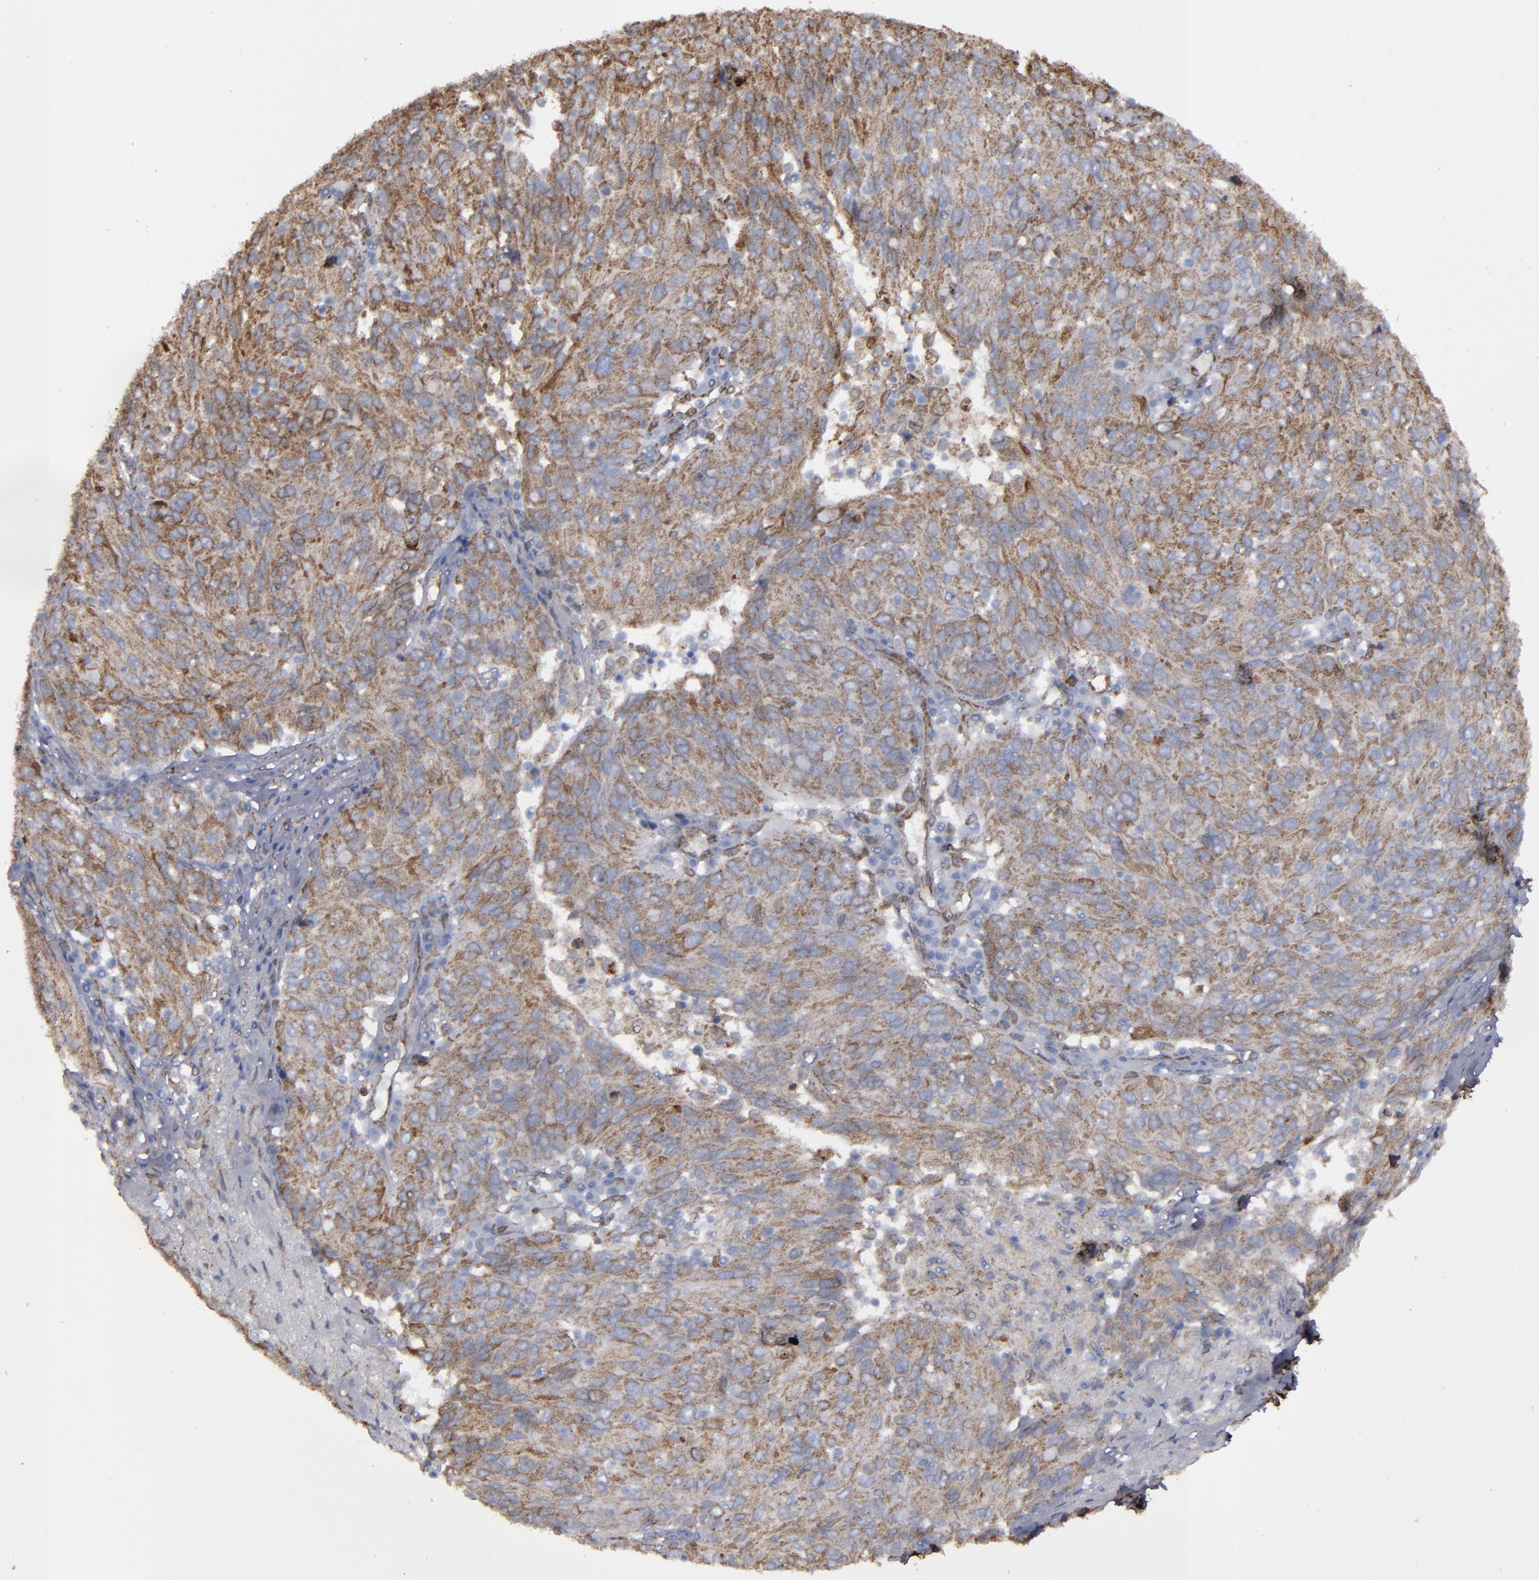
{"staining": {"intensity": "moderate", "quantity": "25%-75%", "location": "cytoplasmic/membranous"}, "tissue": "ovarian cancer", "cell_type": "Tumor cells", "image_type": "cancer", "snomed": [{"axis": "morphology", "description": "Carcinoma, endometroid"}, {"axis": "topography", "description": "Ovary"}], "caption": "This histopathology image shows immunohistochemistry staining of ovarian endometroid carcinoma, with medium moderate cytoplasmic/membranous staining in approximately 25%-75% of tumor cells.", "gene": "ERLIN2", "patient": {"sex": "female", "age": 50}}